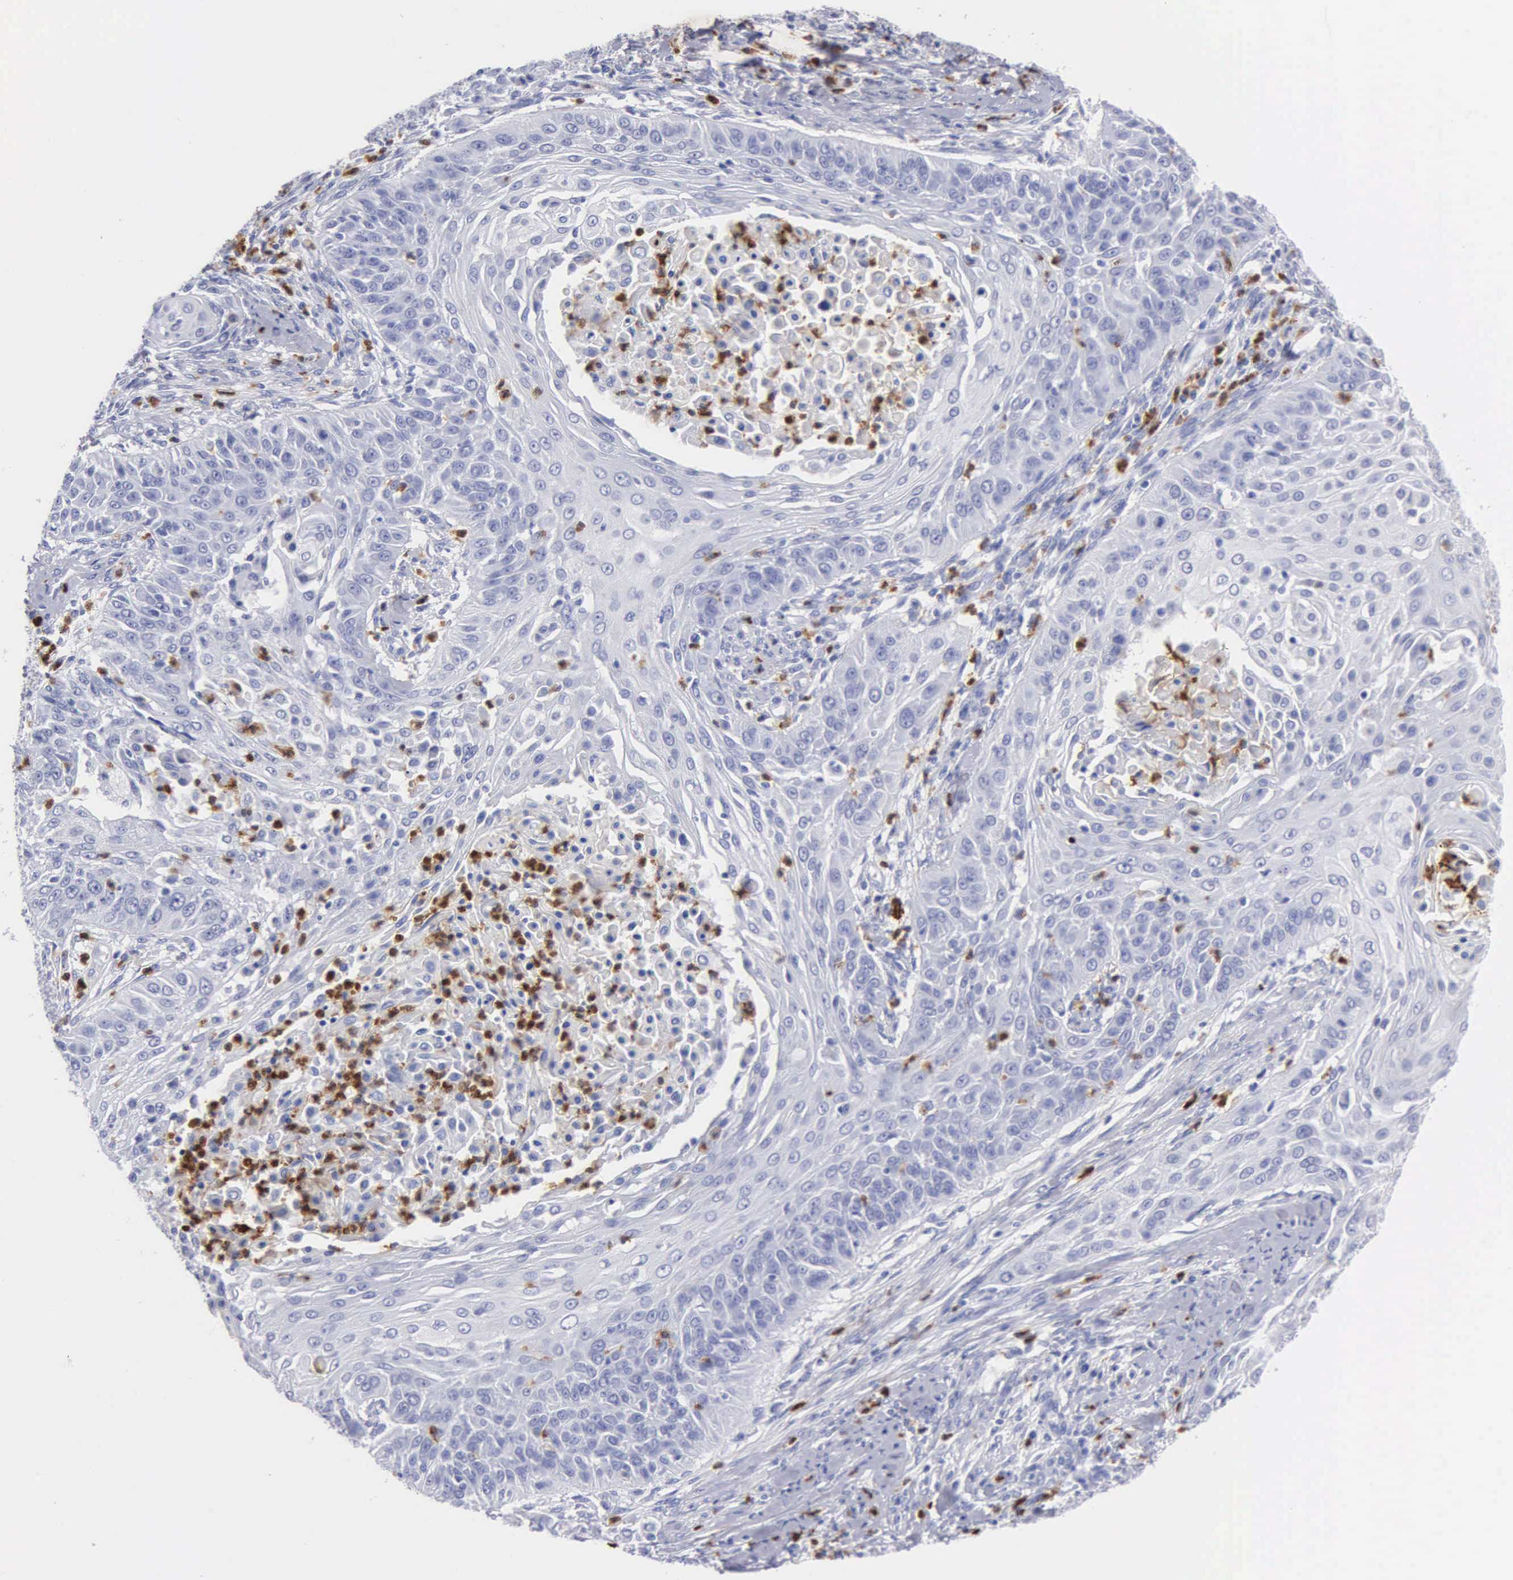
{"staining": {"intensity": "negative", "quantity": "none", "location": "none"}, "tissue": "cervical cancer", "cell_type": "Tumor cells", "image_type": "cancer", "snomed": [{"axis": "morphology", "description": "Squamous cell carcinoma, NOS"}, {"axis": "topography", "description": "Cervix"}], "caption": "A histopathology image of cervical cancer stained for a protein displays no brown staining in tumor cells. Nuclei are stained in blue.", "gene": "CTSG", "patient": {"sex": "female", "age": 64}}